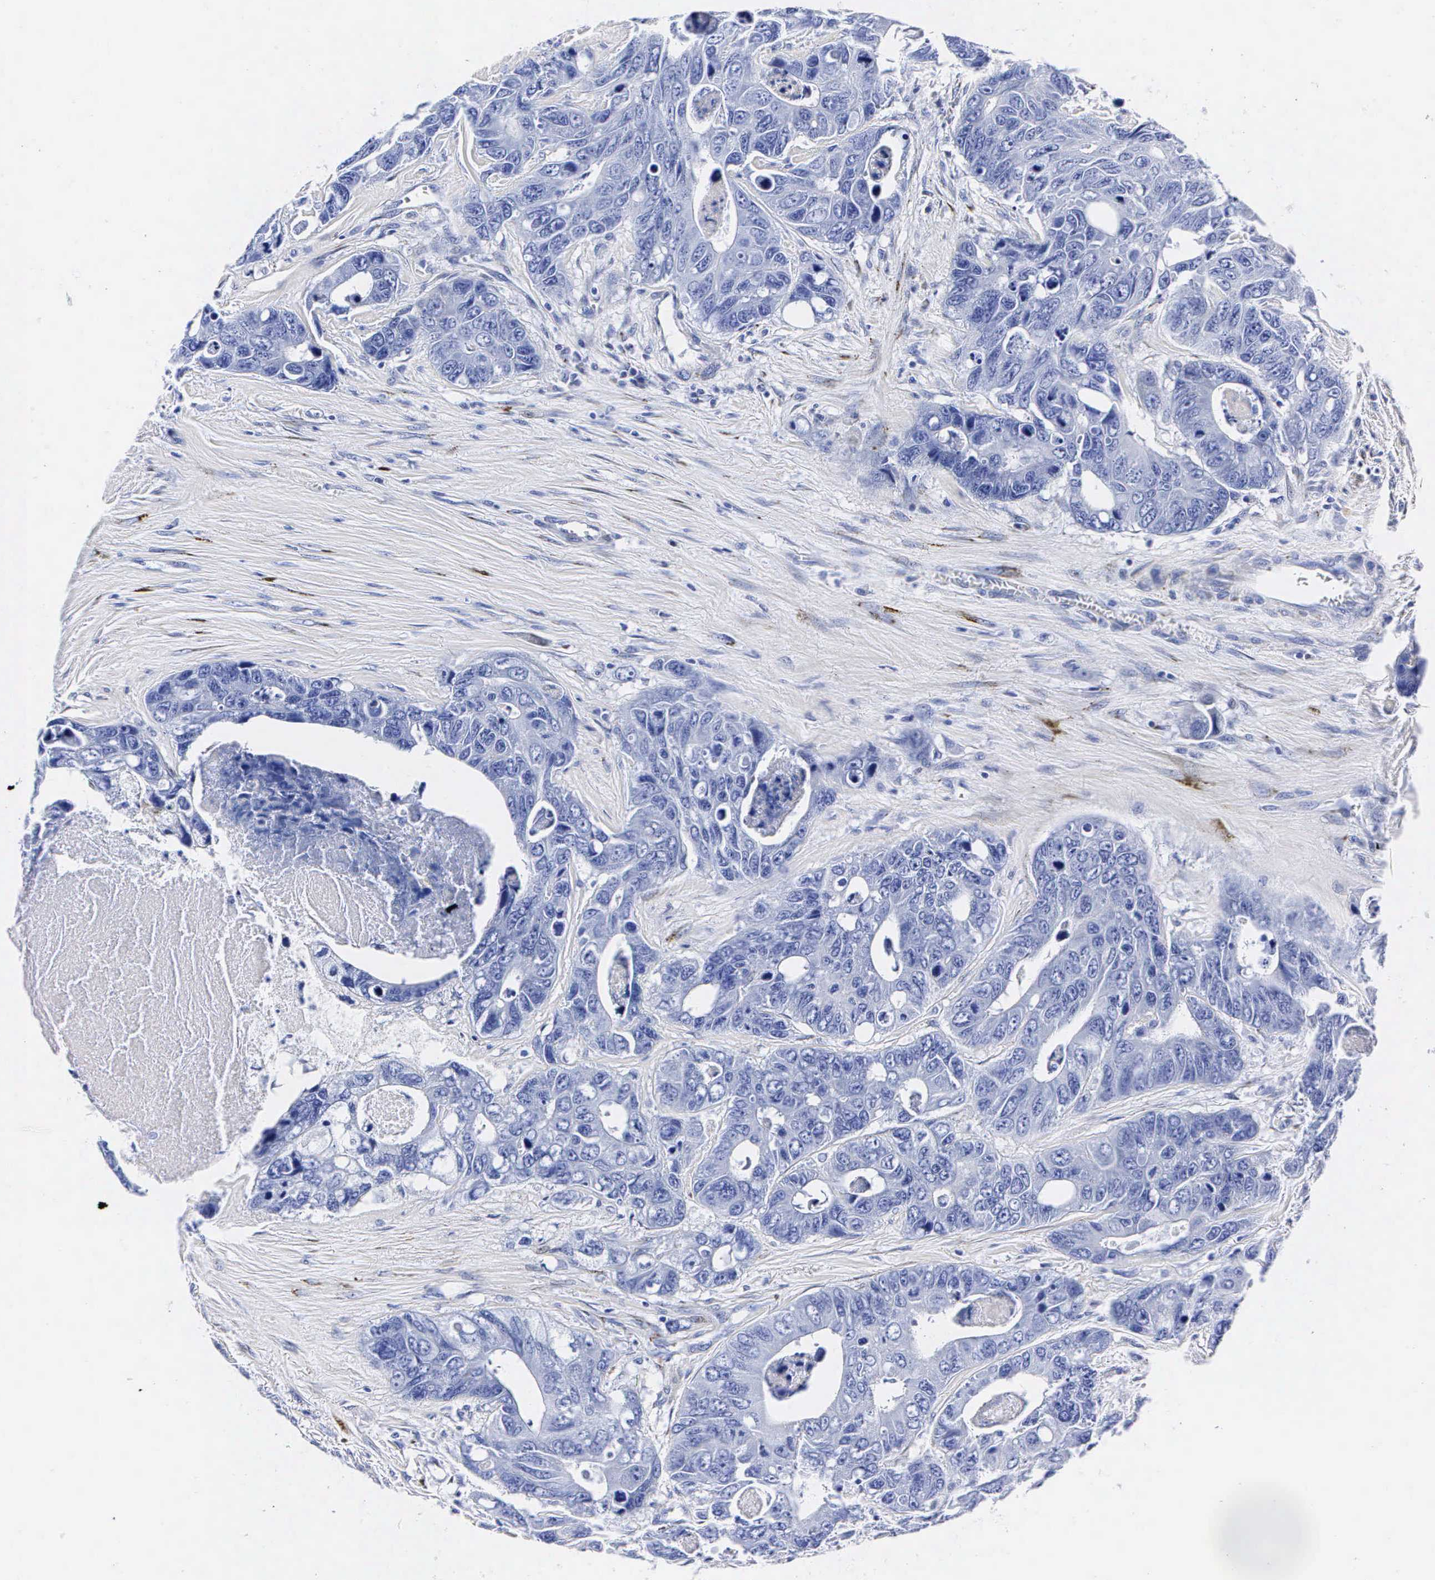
{"staining": {"intensity": "negative", "quantity": "none", "location": "none"}, "tissue": "colorectal cancer", "cell_type": "Tumor cells", "image_type": "cancer", "snomed": [{"axis": "morphology", "description": "Adenocarcinoma, NOS"}, {"axis": "topography", "description": "Colon"}], "caption": "Adenocarcinoma (colorectal) was stained to show a protein in brown. There is no significant expression in tumor cells.", "gene": "ENO2", "patient": {"sex": "female", "age": 86}}